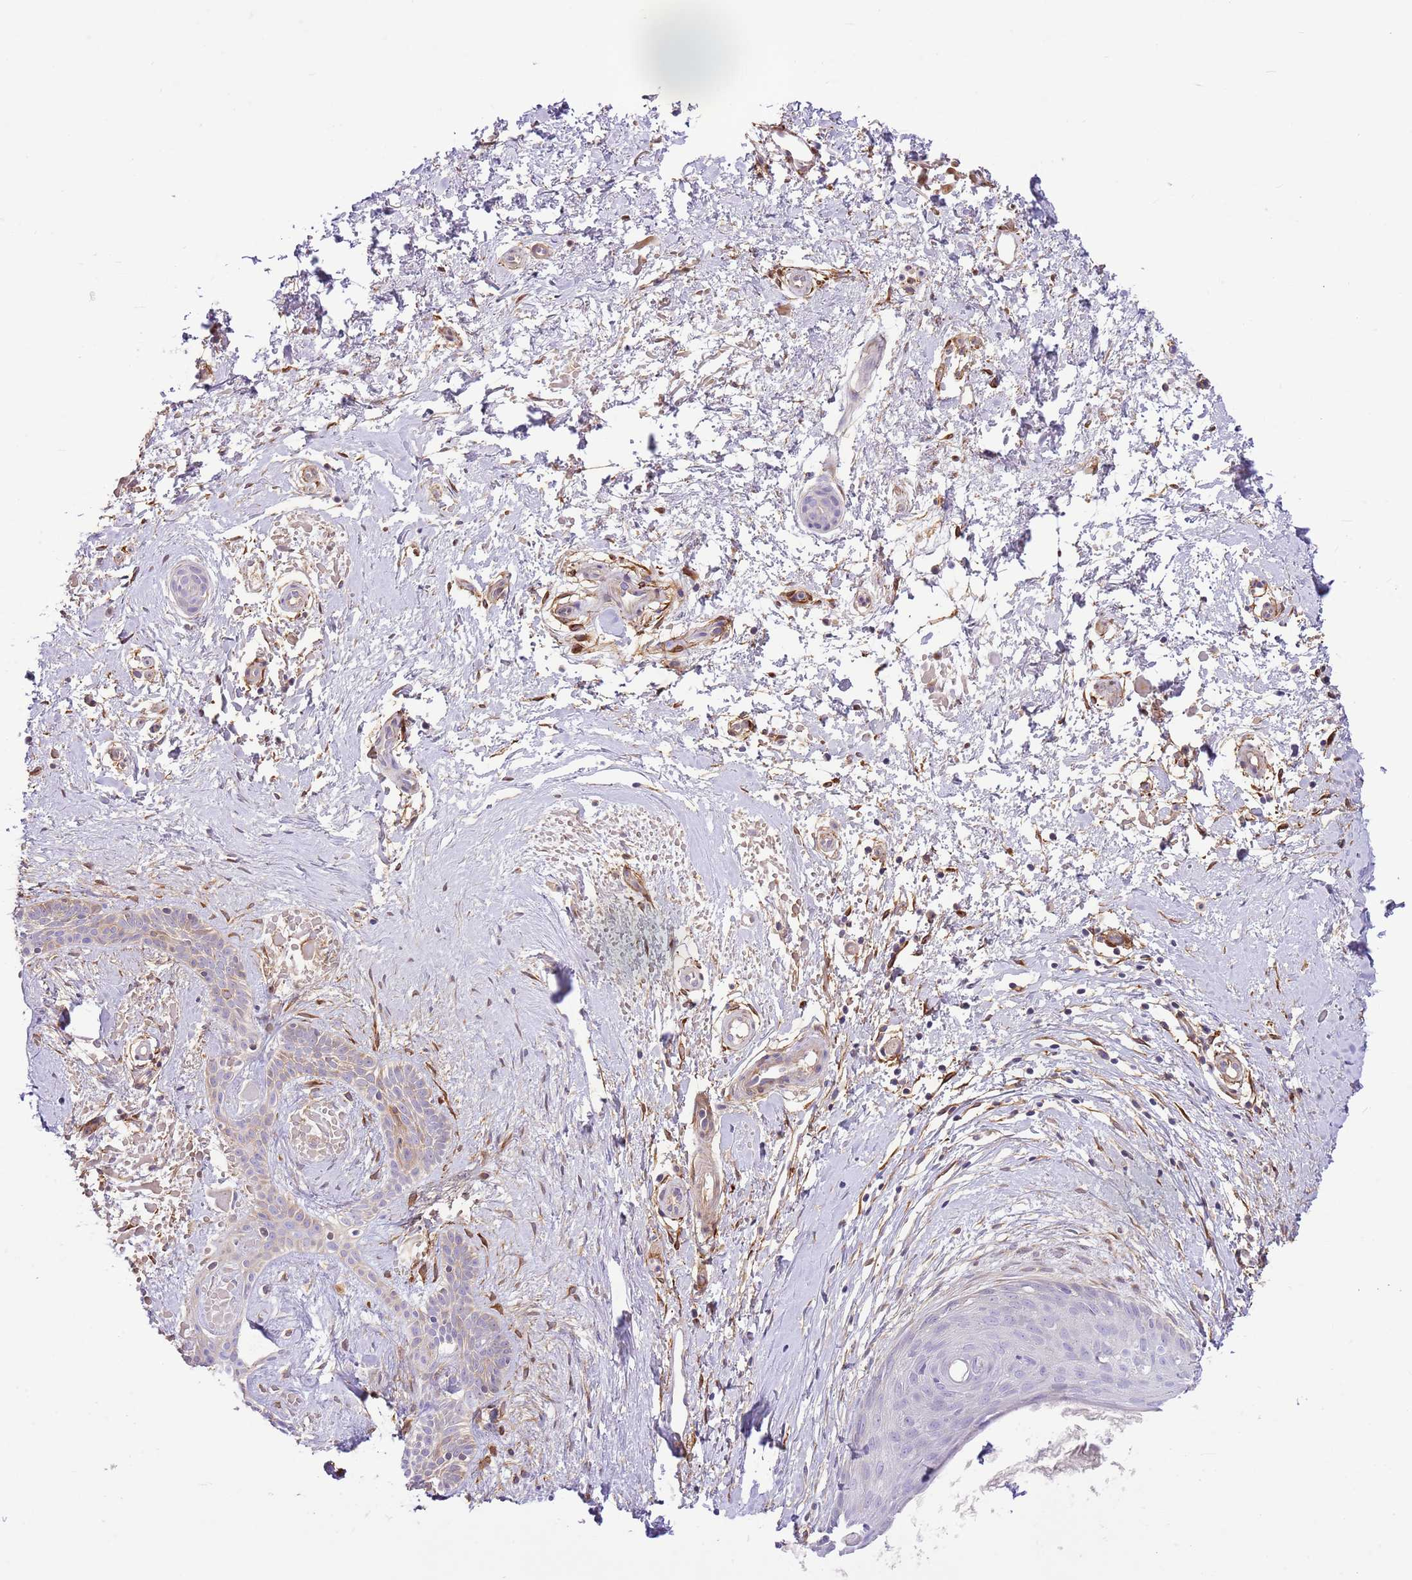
{"staining": {"intensity": "weak", "quantity": "<25%", "location": "cytoplasmic/membranous"}, "tissue": "skin cancer", "cell_type": "Tumor cells", "image_type": "cancer", "snomed": [{"axis": "morphology", "description": "Basal cell carcinoma"}, {"axis": "topography", "description": "Skin"}], "caption": "This photomicrograph is of skin cancer stained with immunohistochemistry (IHC) to label a protein in brown with the nuclei are counter-stained blue. There is no expression in tumor cells.", "gene": "RFK", "patient": {"sex": "male", "age": 78}}